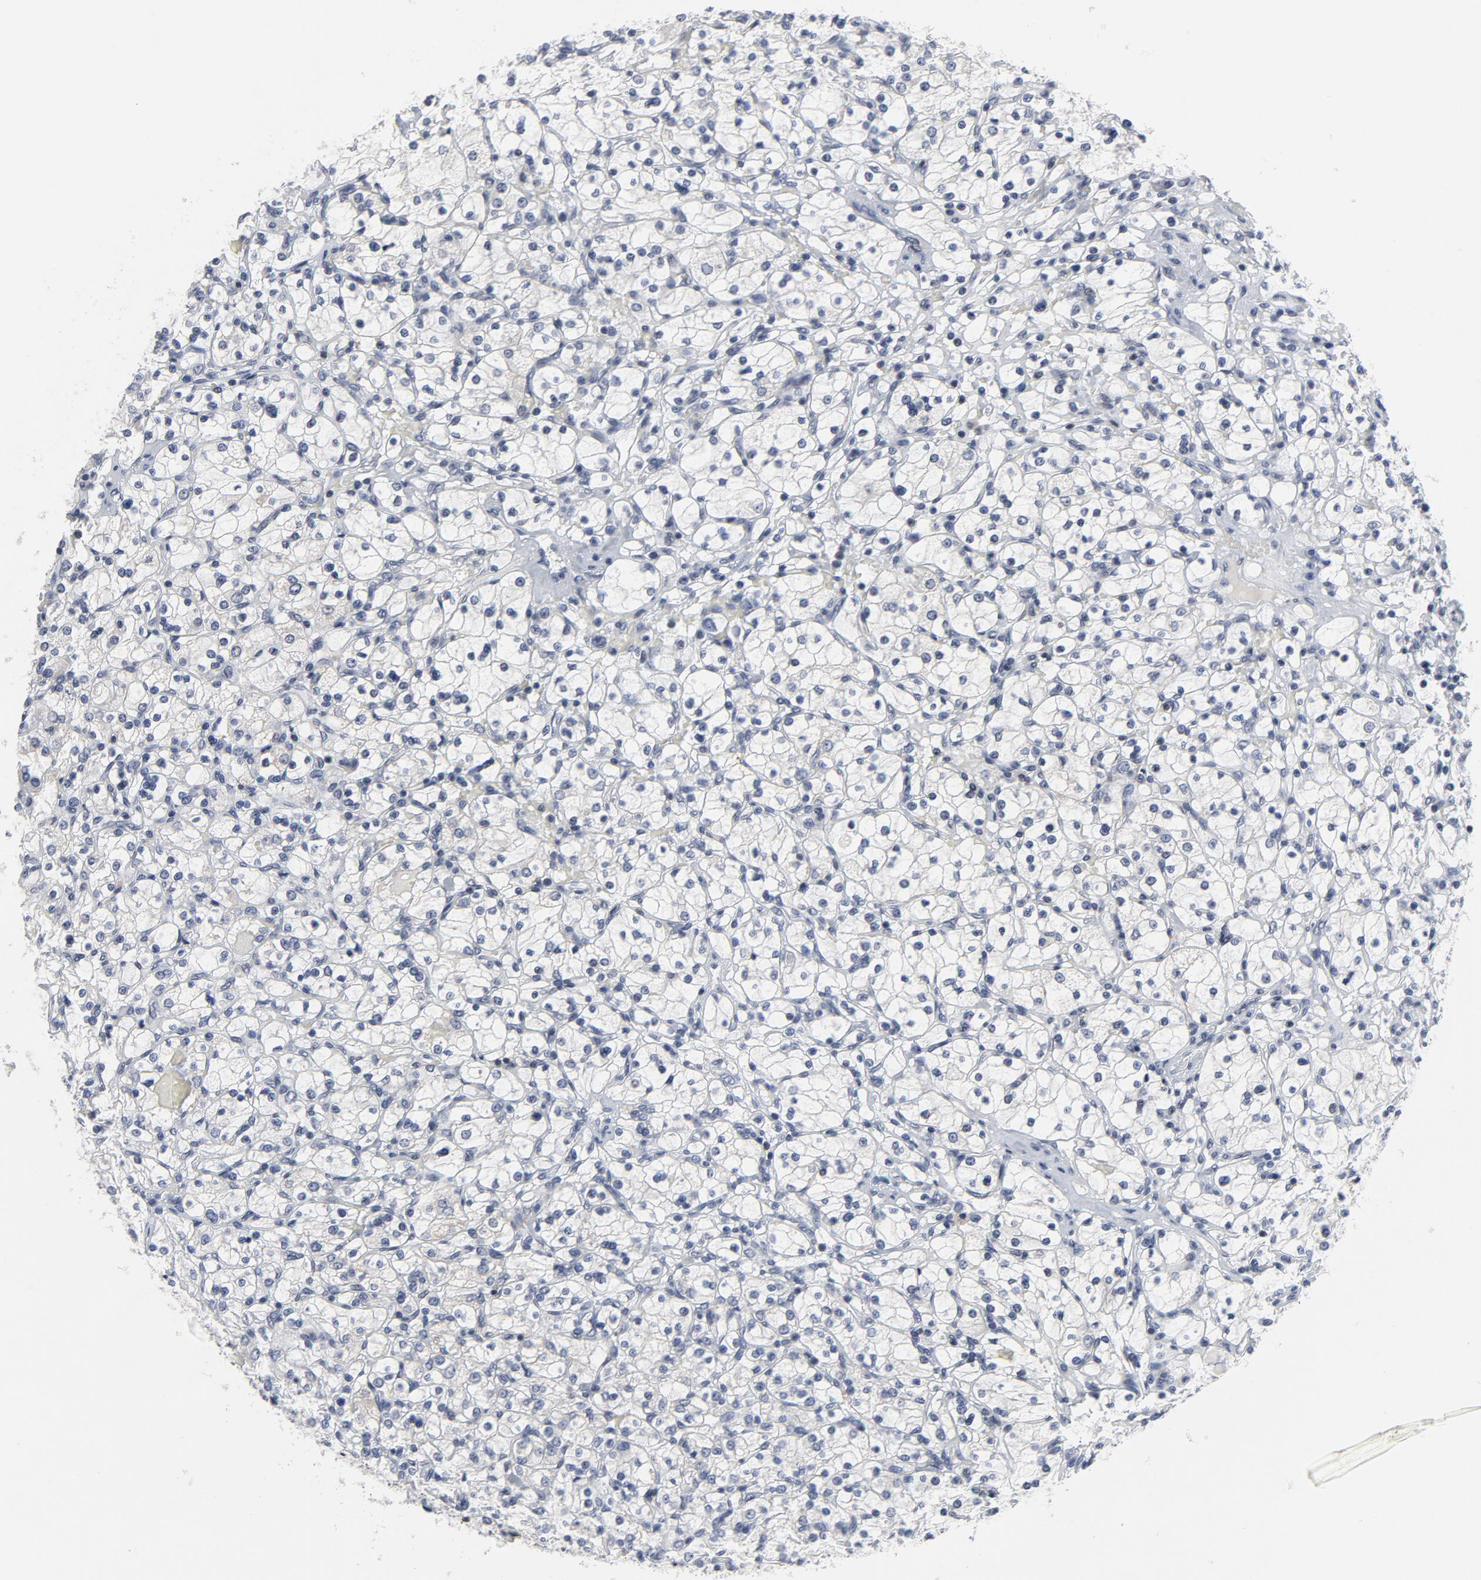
{"staining": {"intensity": "weak", "quantity": "25%-75%", "location": "nuclear"}, "tissue": "renal cancer", "cell_type": "Tumor cells", "image_type": "cancer", "snomed": [{"axis": "morphology", "description": "Adenocarcinoma, NOS"}, {"axis": "topography", "description": "Kidney"}], "caption": "This is a histology image of immunohistochemistry (IHC) staining of renal adenocarcinoma, which shows weak expression in the nuclear of tumor cells.", "gene": "GABPA", "patient": {"sex": "female", "age": 83}}